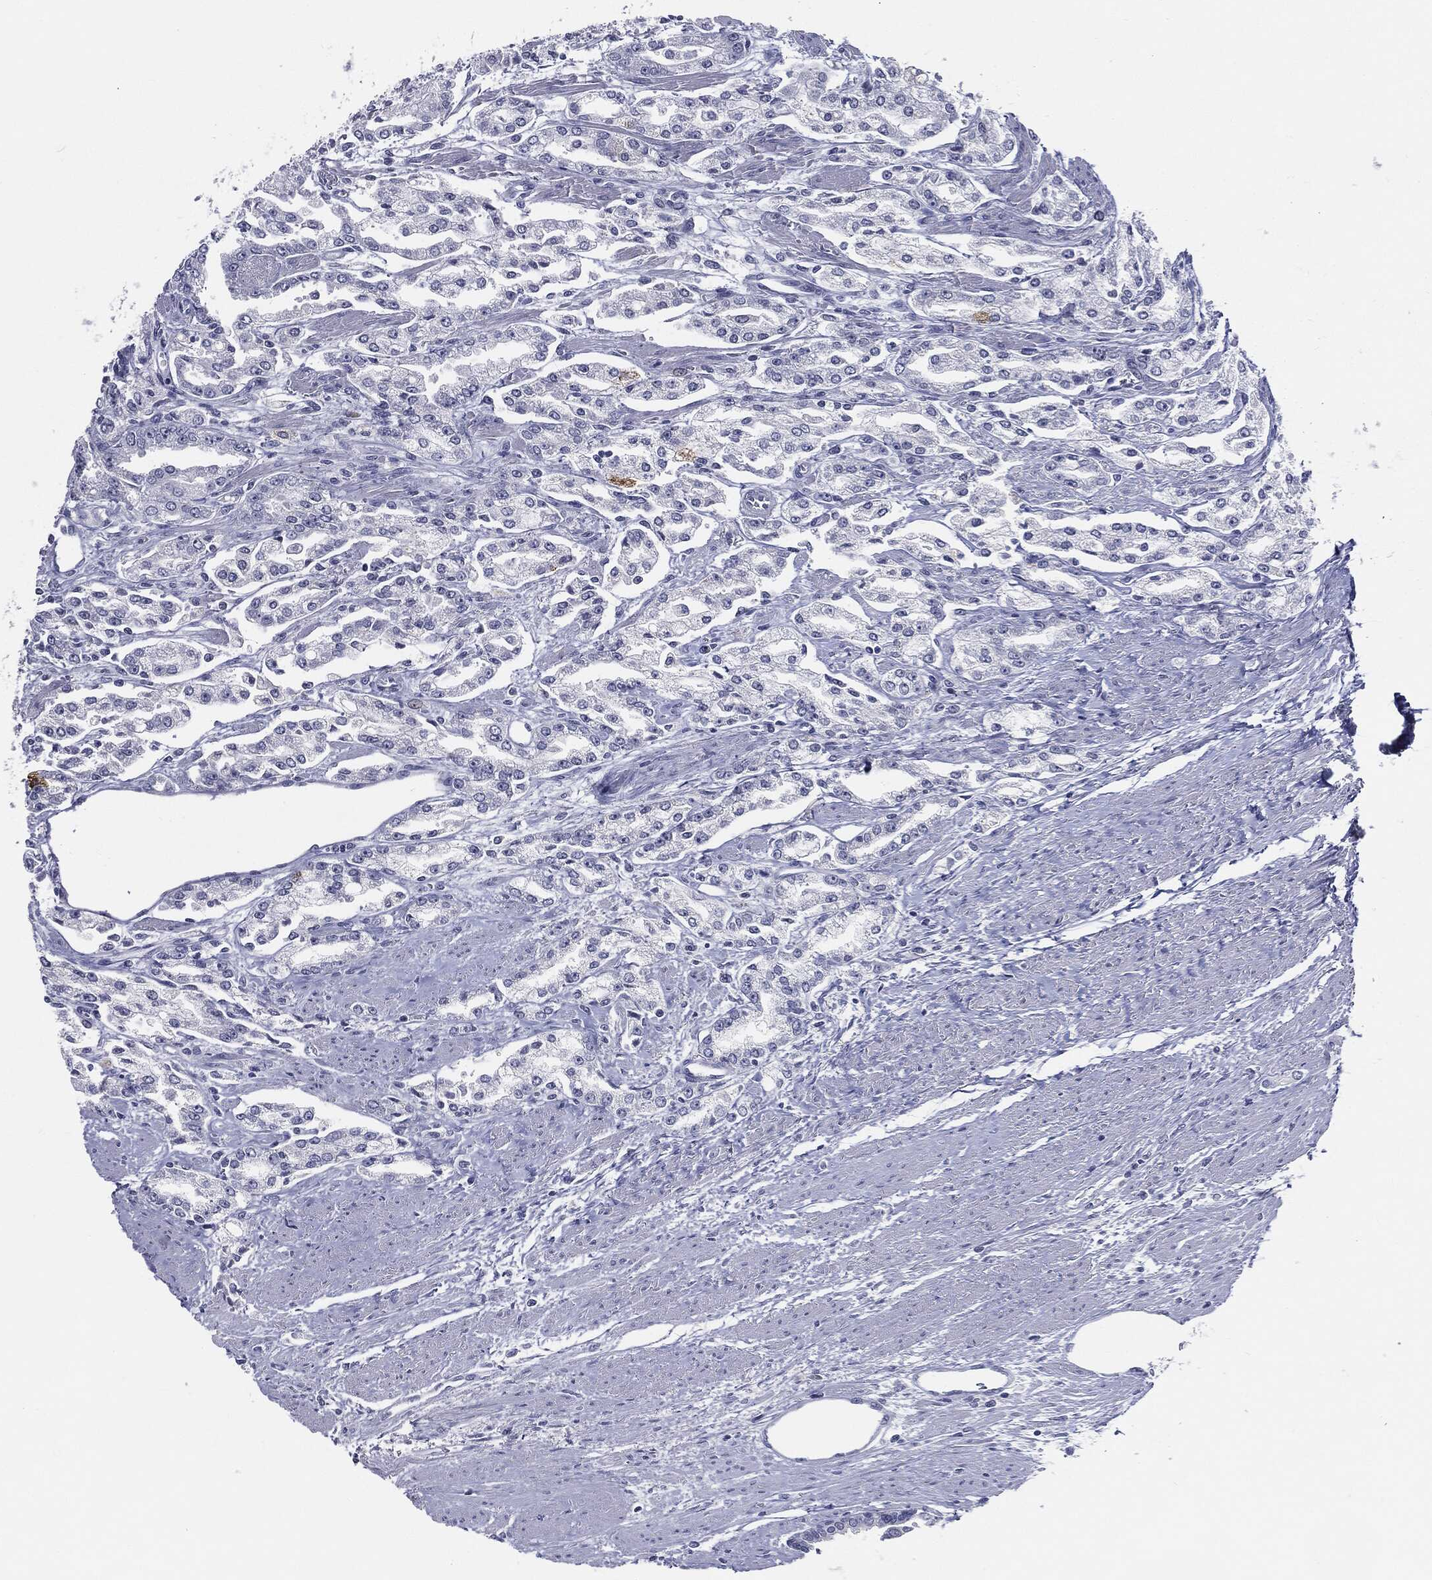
{"staining": {"intensity": "negative", "quantity": "none", "location": "none"}, "tissue": "prostate cancer", "cell_type": "Tumor cells", "image_type": "cancer", "snomed": [{"axis": "morphology", "description": "Adenocarcinoma, Medium grade"}, {"axis": "topography", "description": "Prostate"}], "caption": "Immunohistochemistry (IHC) of prostate cancer displays no staining in tumor cells.", "gene": "CGB1", "patient": {"sex": "male", "age": 71}}